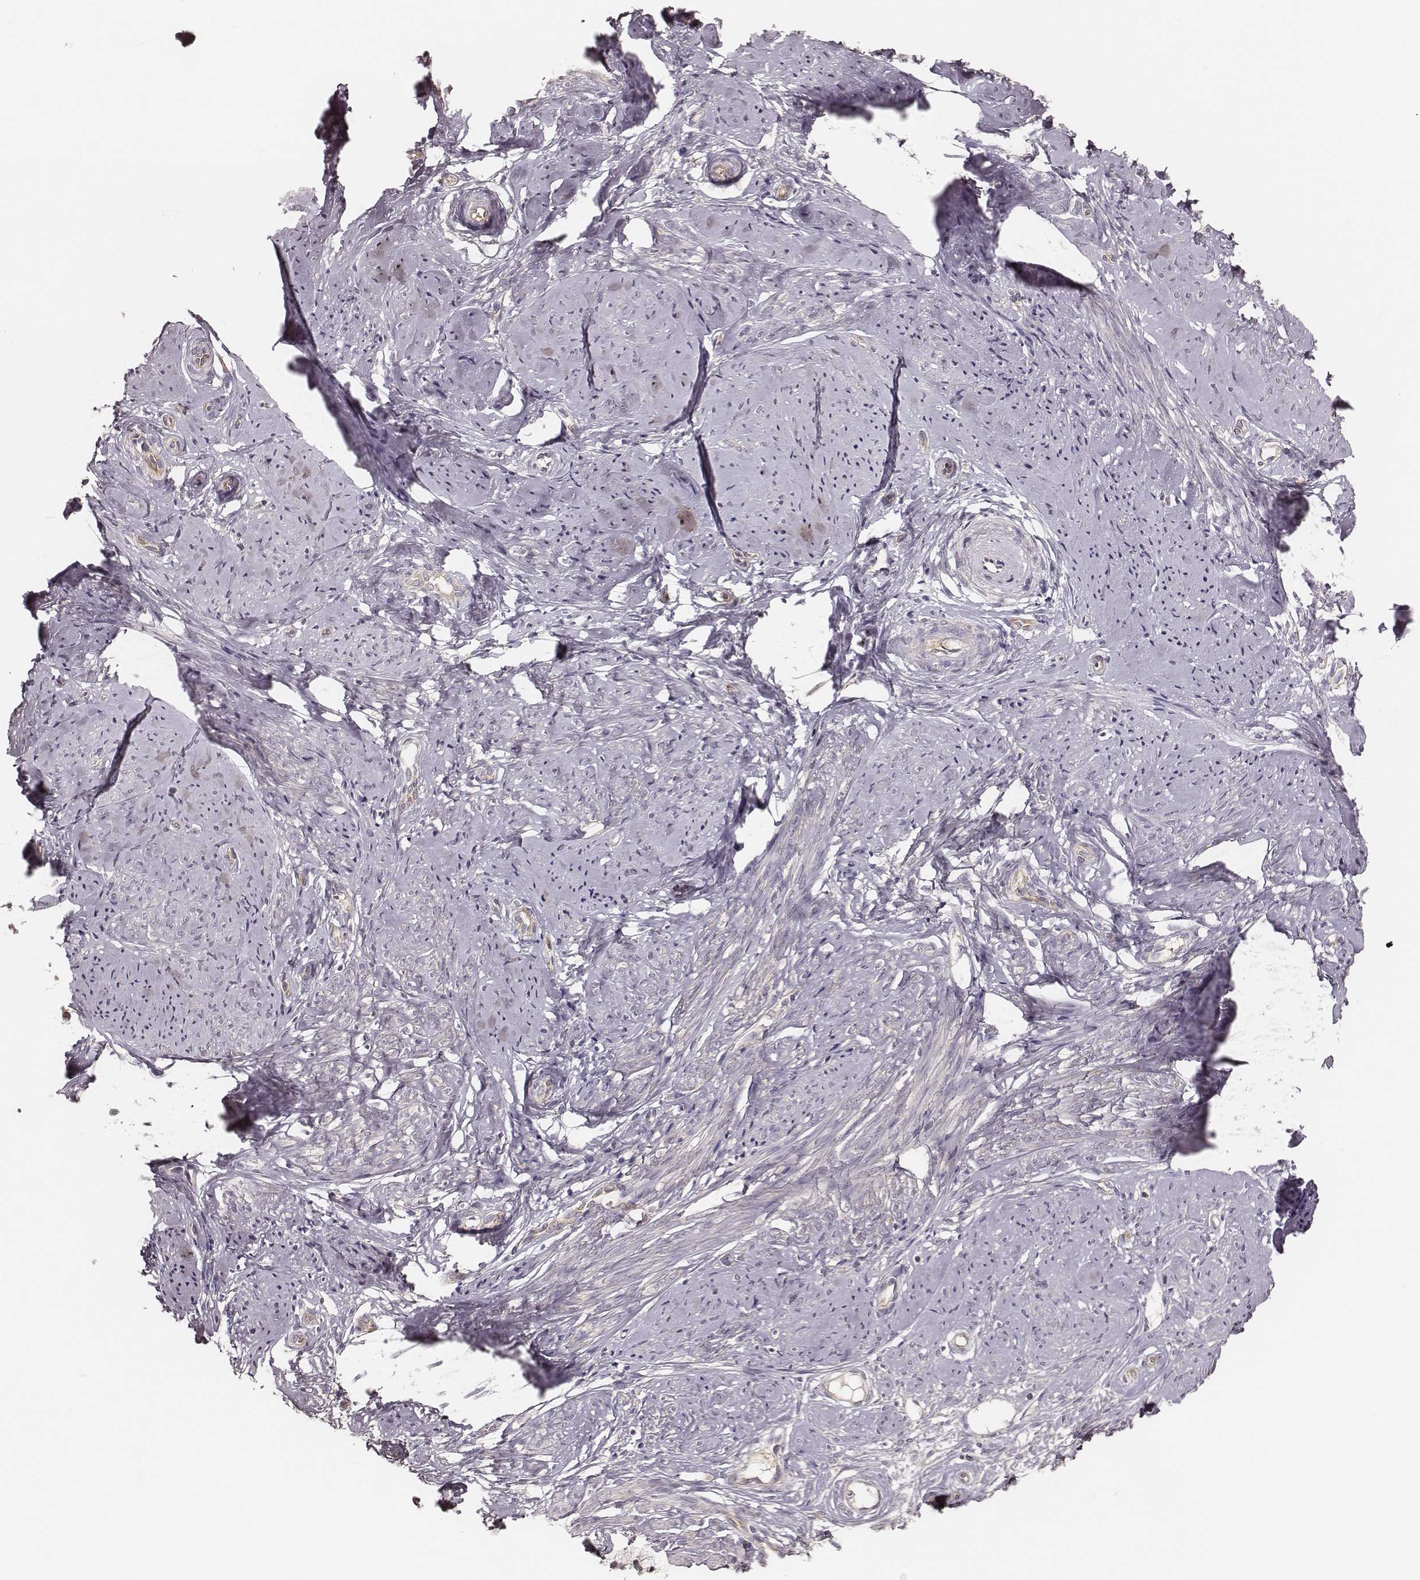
{"staining": {"intensity": "negative", "quantity": "none", "location": "none"}, "tissue": "smooth muscle", "cell_type": "Smooth muscle cells", "image_type": "normal", "snomed": [{"axis": "morphology", "description": "Normal tissue, NOS"}, {"axis": "topography", "description": "Smooth muscle"}], "caption": "Protein analysis of normal smooth muscle displays no significant staining in smooth muscle cells. (Brightfield microscopy of DAB immunohistochemistry (IHC) at high magnification).", "gene": "CARS1", "patient": {"sex": "female", "age": 48}}